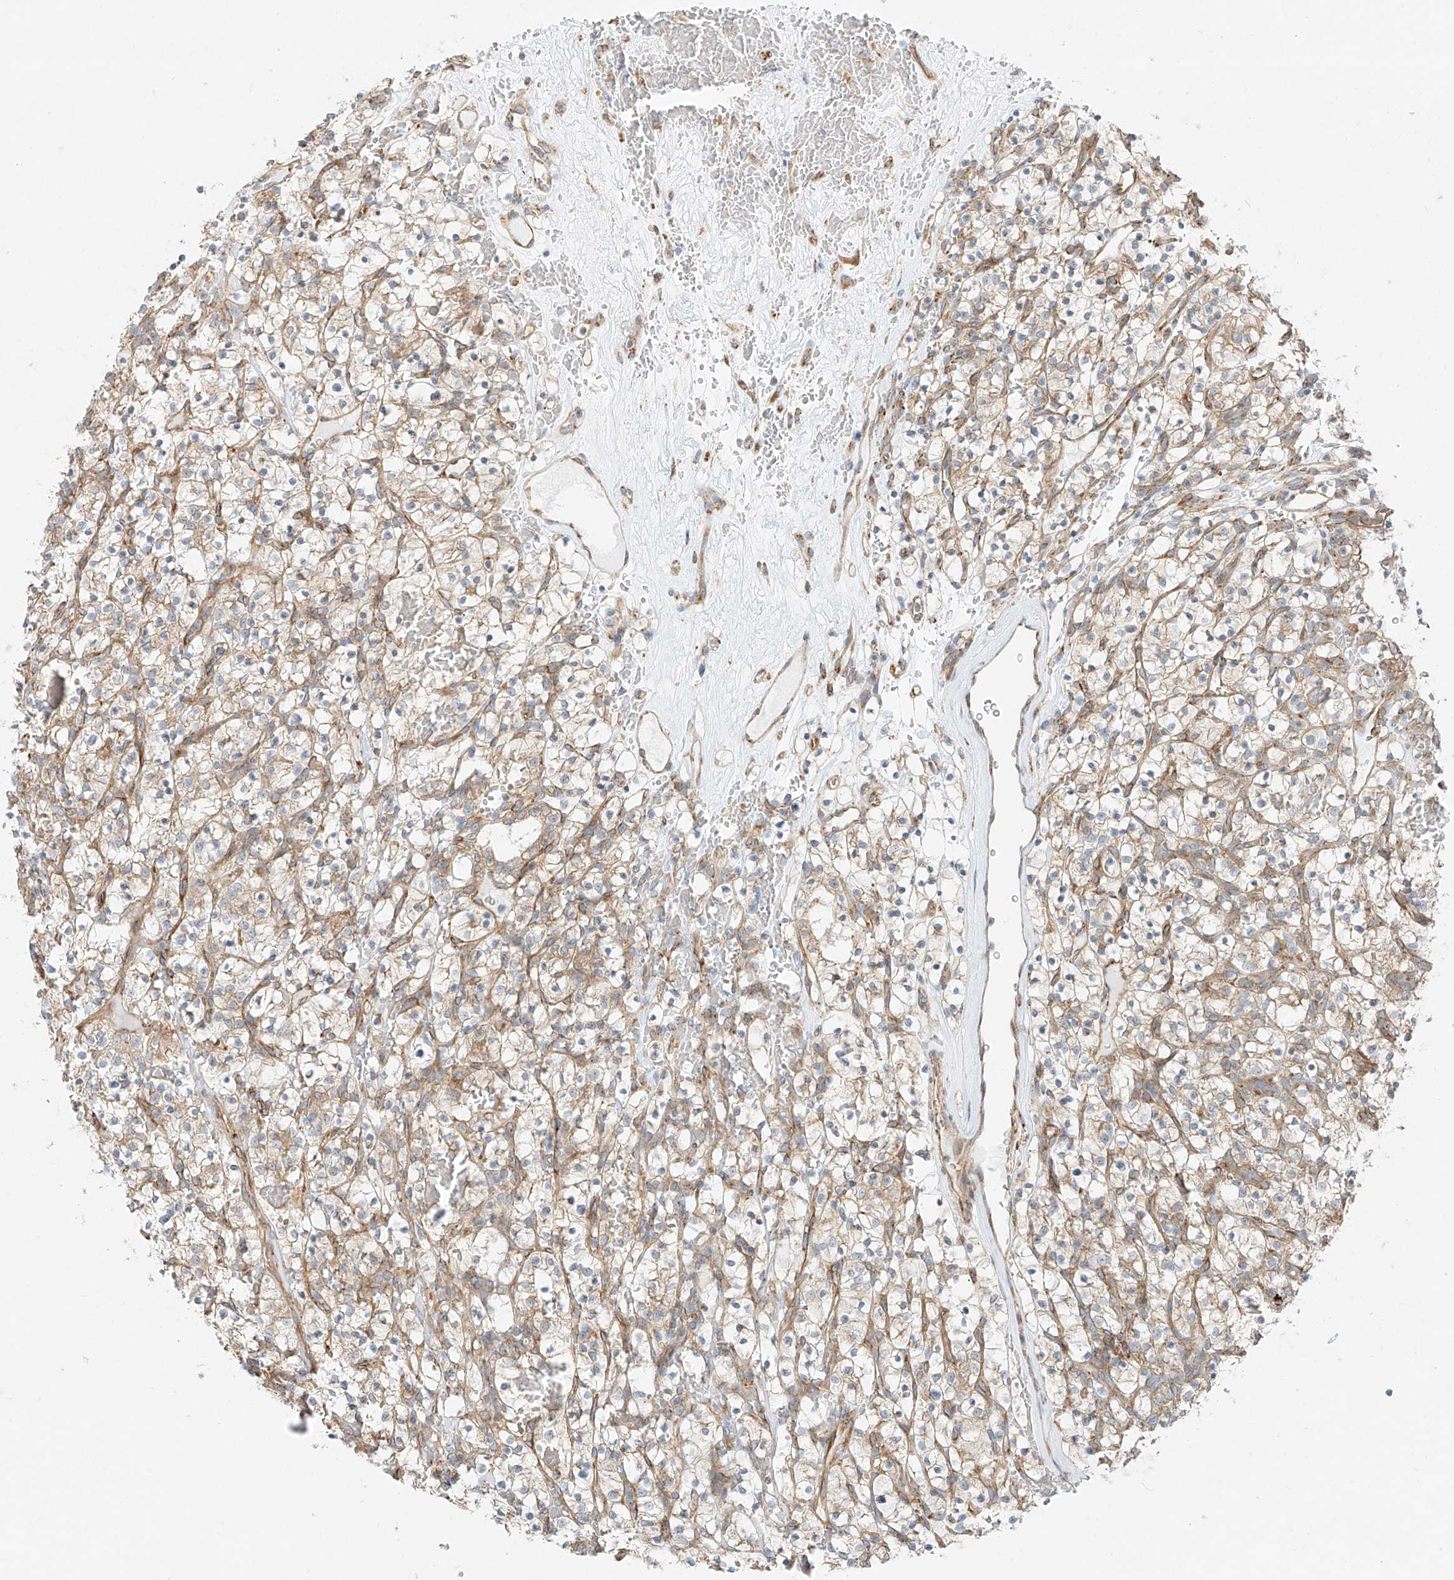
{"staining": {"intensity": "weak", "quantity": "25%-75%", "location": "cytoplasmic/membranous"}, "tissue": "renal cancer", "cell_type": "Tumor cells", "image_type": "cancer", "snomed": [{"axis": "morphology", "description": "Adenocarcinoma, NOS"}, {"axis": "topography", "description": "Kidney"}], "caption": "Brown immunohistochemical staining in renal cancer demonstrates weak cytoplasmic/membranous staining in approximately 25%-75% of tumor cells.", "gene": "EIPR1", "patient": {"sex": "female", "age": 57}}